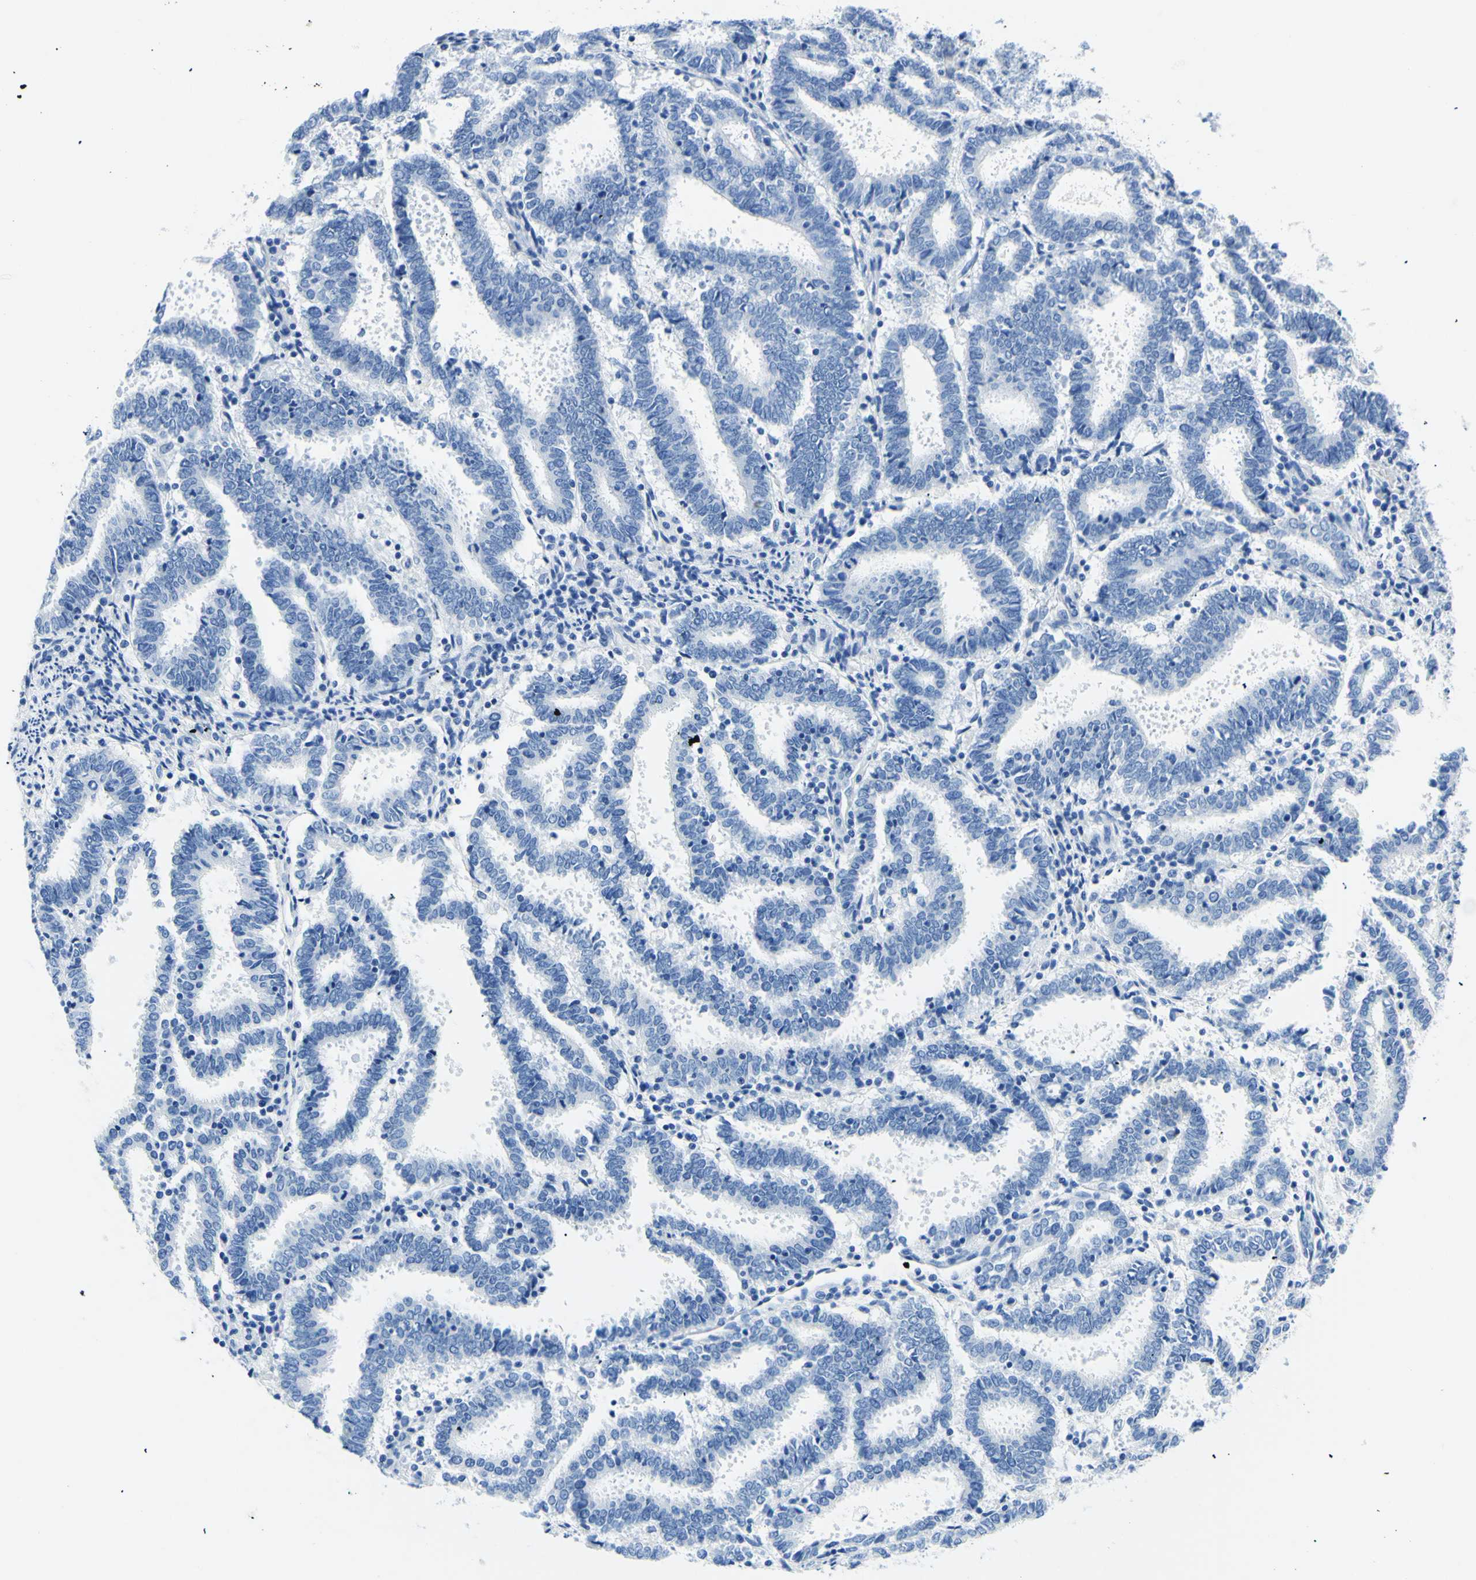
{"staining": {"intensity": "negative", "quantity": "none", "location": "none"}, "tissue": "endometrial cancer", "cell_type": "Tumor cells", "image_type": "cancer", "snomed": [{"axis": "morphology", "description": "Adenocarcinoma, NOS"}, {"axis": "topography", "description": "Uterus"}], "caption": "Protein analysis of adenocarcinoma (endometrial) reveals no significant positivity in tumor cells. (Brightfield microscopy of DAB (3,3'-diaminobenzidine) IHC at high magnification).", "gene": "MYH2", "patient": {"sex": "female", "age": 83}}